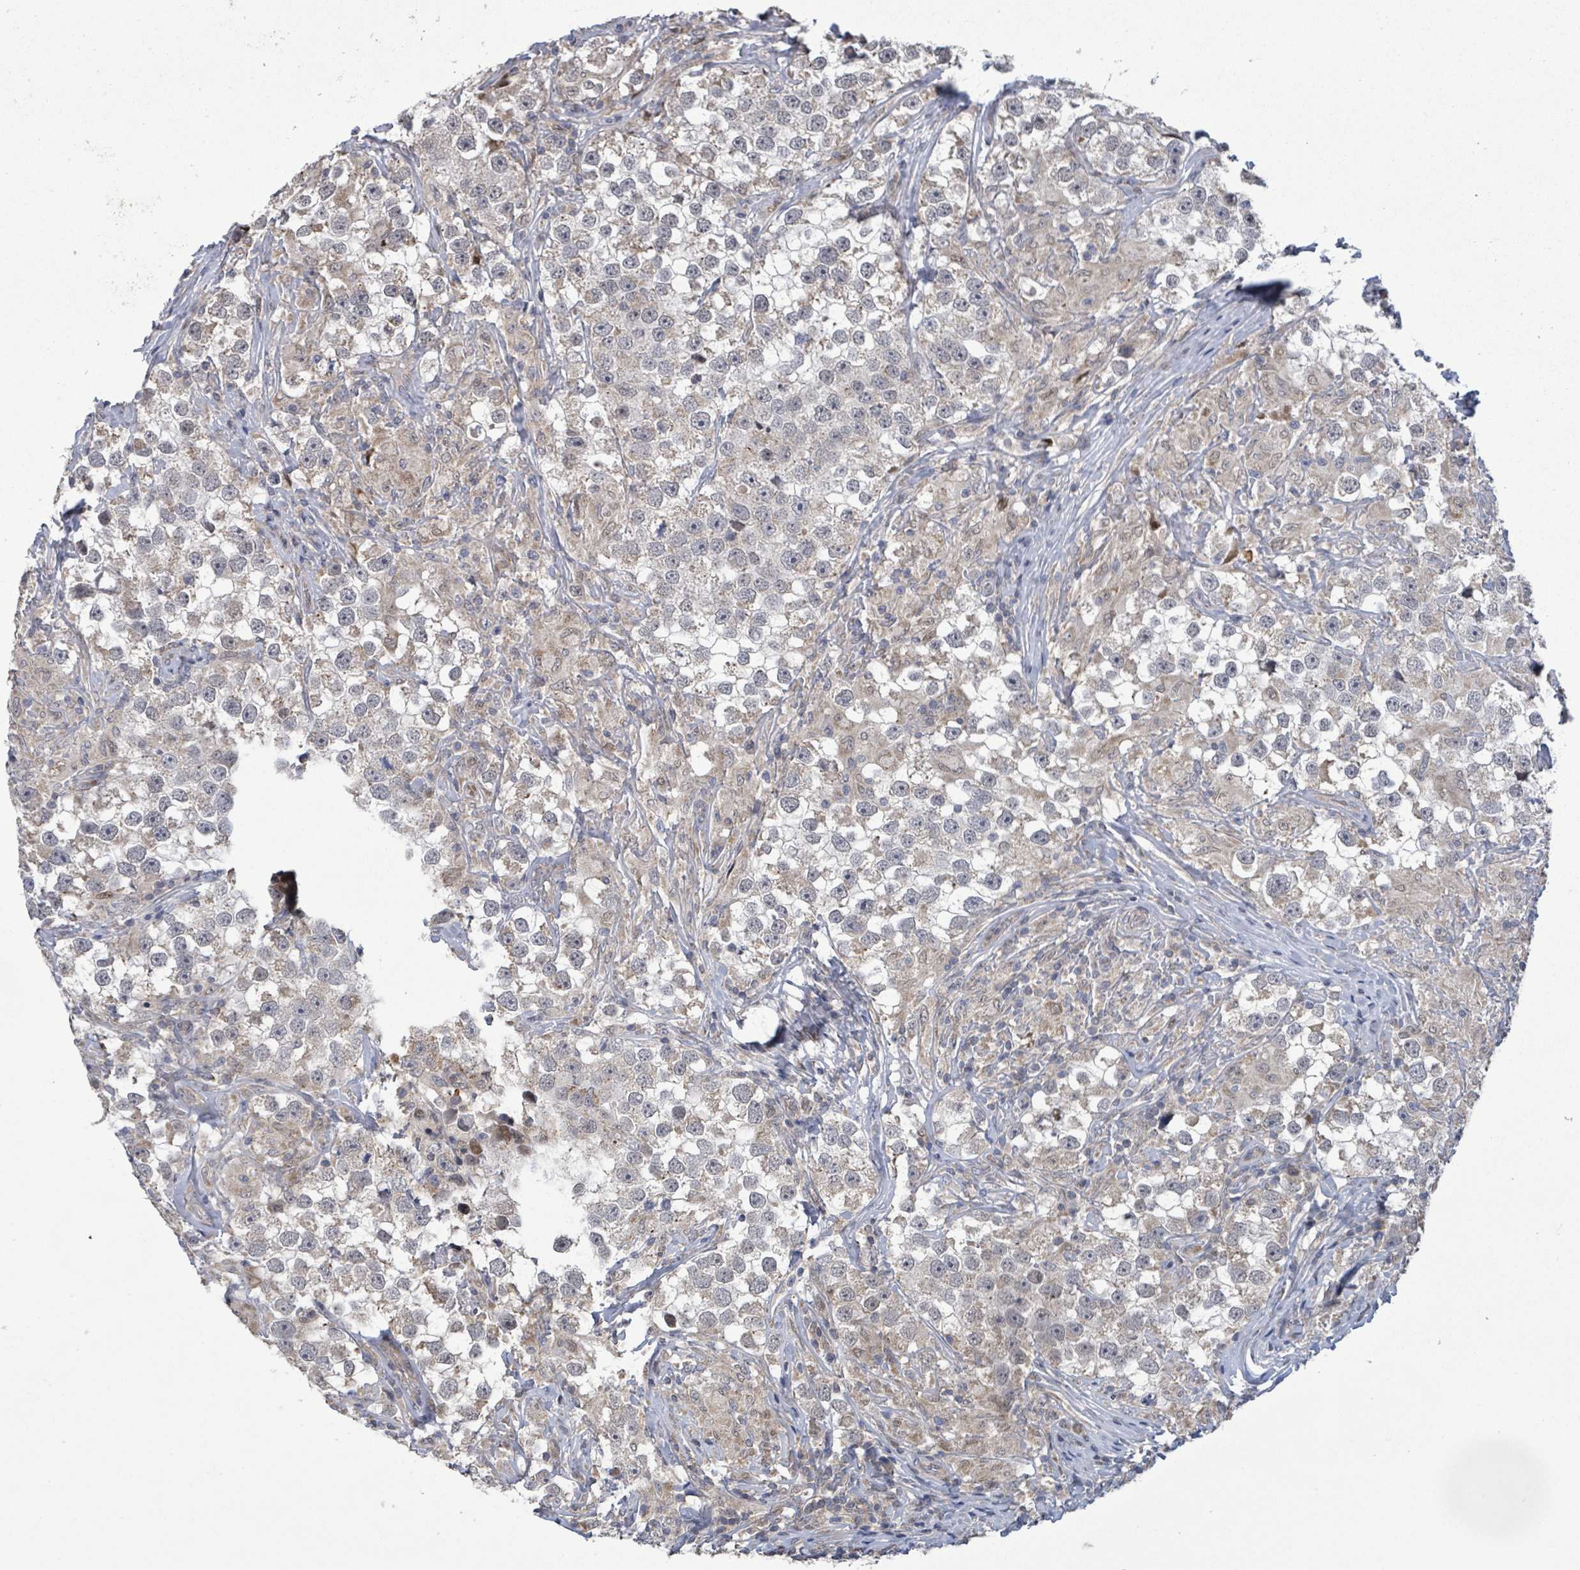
{"staining": {"intensity": "negative", "quantity": "none", "location": "none"}, "tissue": "testis cancer", "cell_type": "Tumor cells", "image_type": "cancer", "snomed": [{"axis": "morphology", "description": "Seminoma, NOS"}, {"axis": "topography", "description": "Testis"}], "caption": "Testis cancer was stained to show a protein in brown. There is no significant staining in tumor cells.", "gene": "COQ6", "patient": {"sex": "male", "age": 46}}